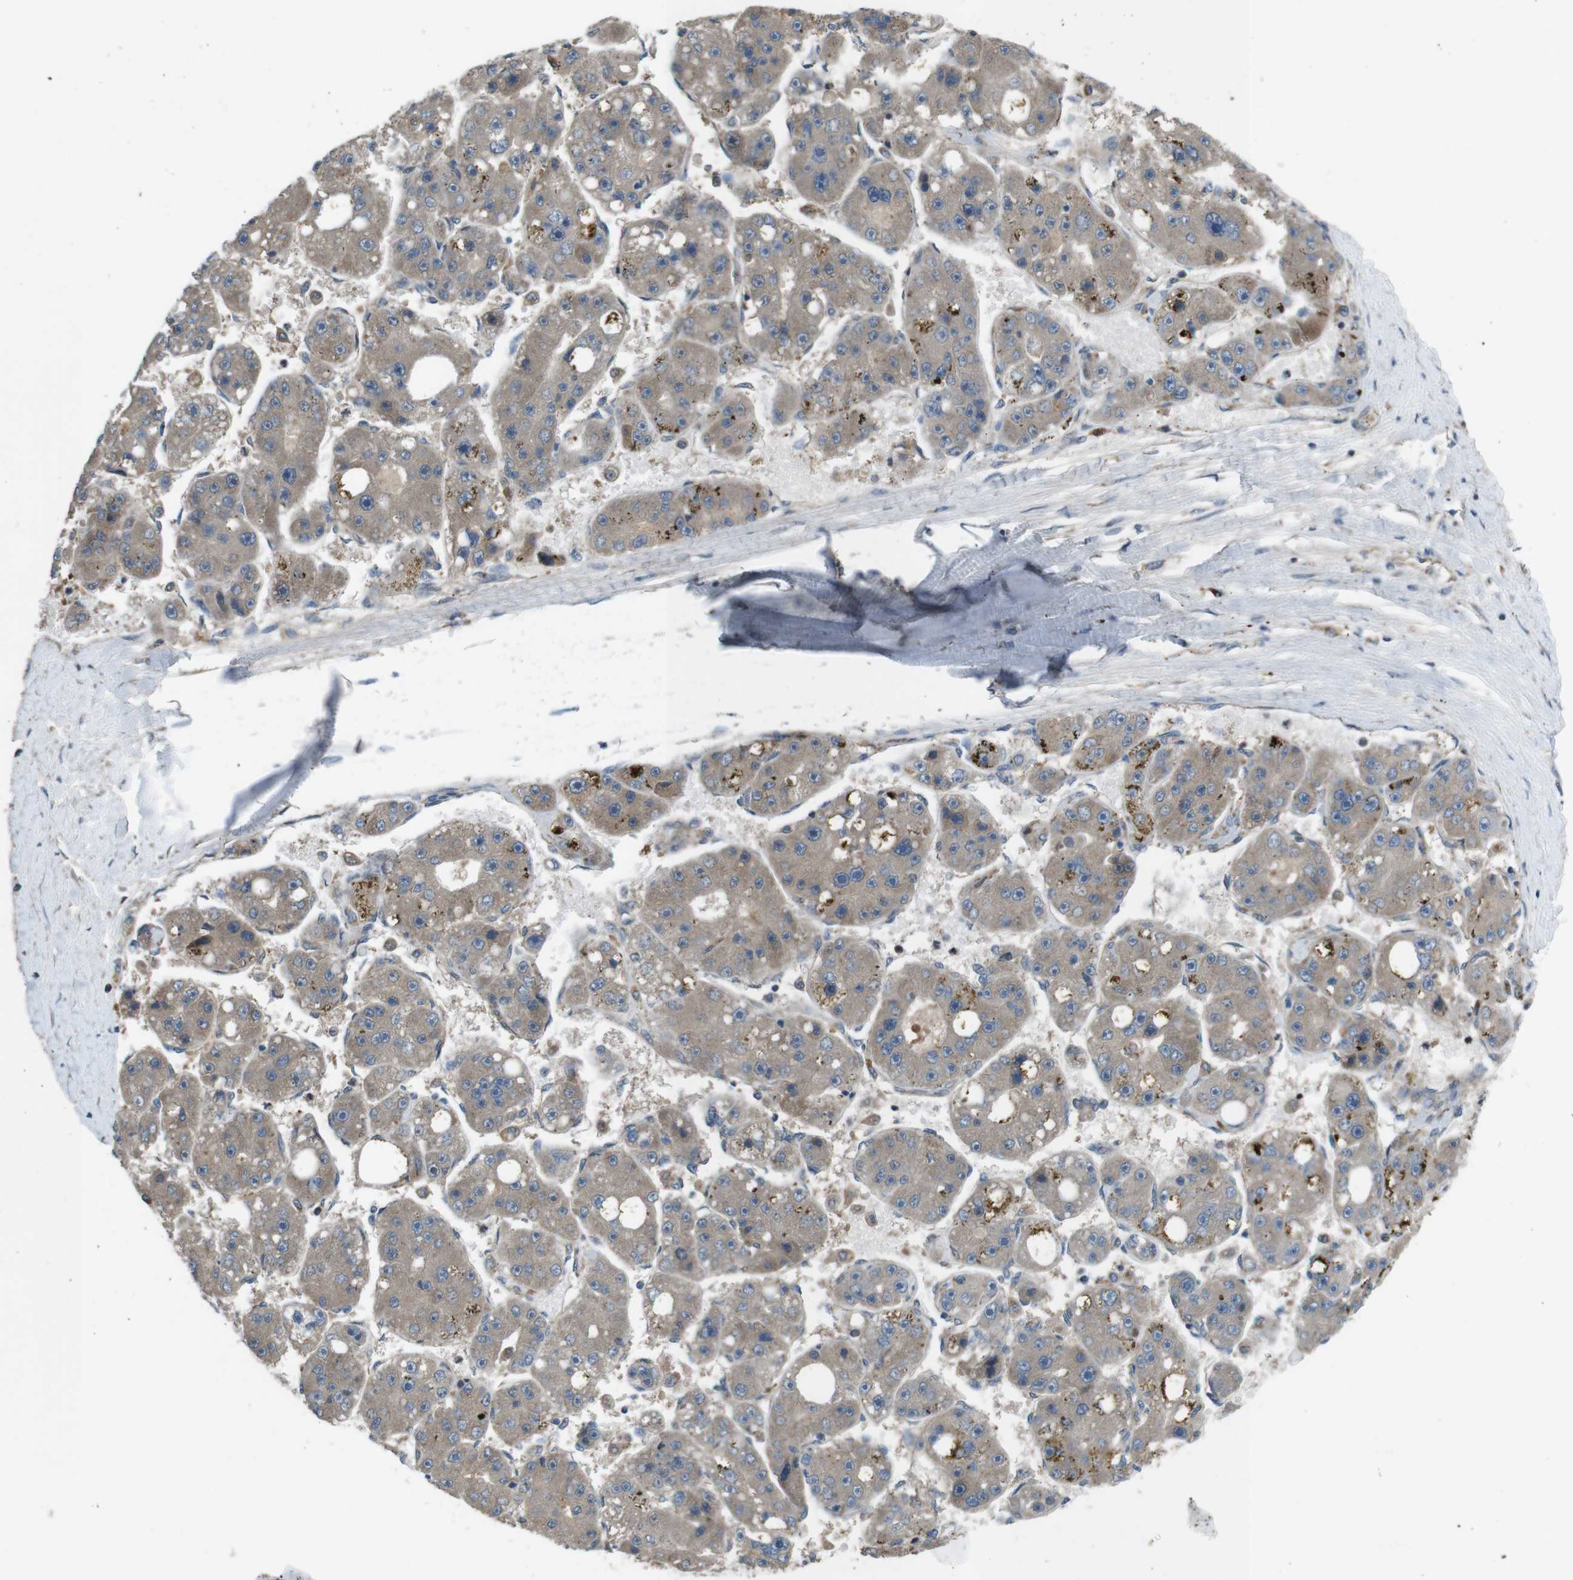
{"staining": {"intensity": "moderate", "quantity": "25%-75%", "location": "cytoplasmic/membranous"}, "tissue": "liver cancer", "cell_type": "Tumor cells", "image_type": "cancer", "snomed": [{"axis": "morphology", "description": "Carcinoma, Hepatocellular, NOS"}, {"axis": "topography", "description": "Liver"}], "caption": "Moderate cytoplasmic/membranous protein expression is identified in approximately 25%-75% of tumor cells in hepatocellular carcinoma (liver). Using DAB (brown) and hematoxylin (blue) stains, captured at high magnification using brightfield microscopy.", "gene": "SLC22A23", "patient": {"sex": "female", "age": 61}}